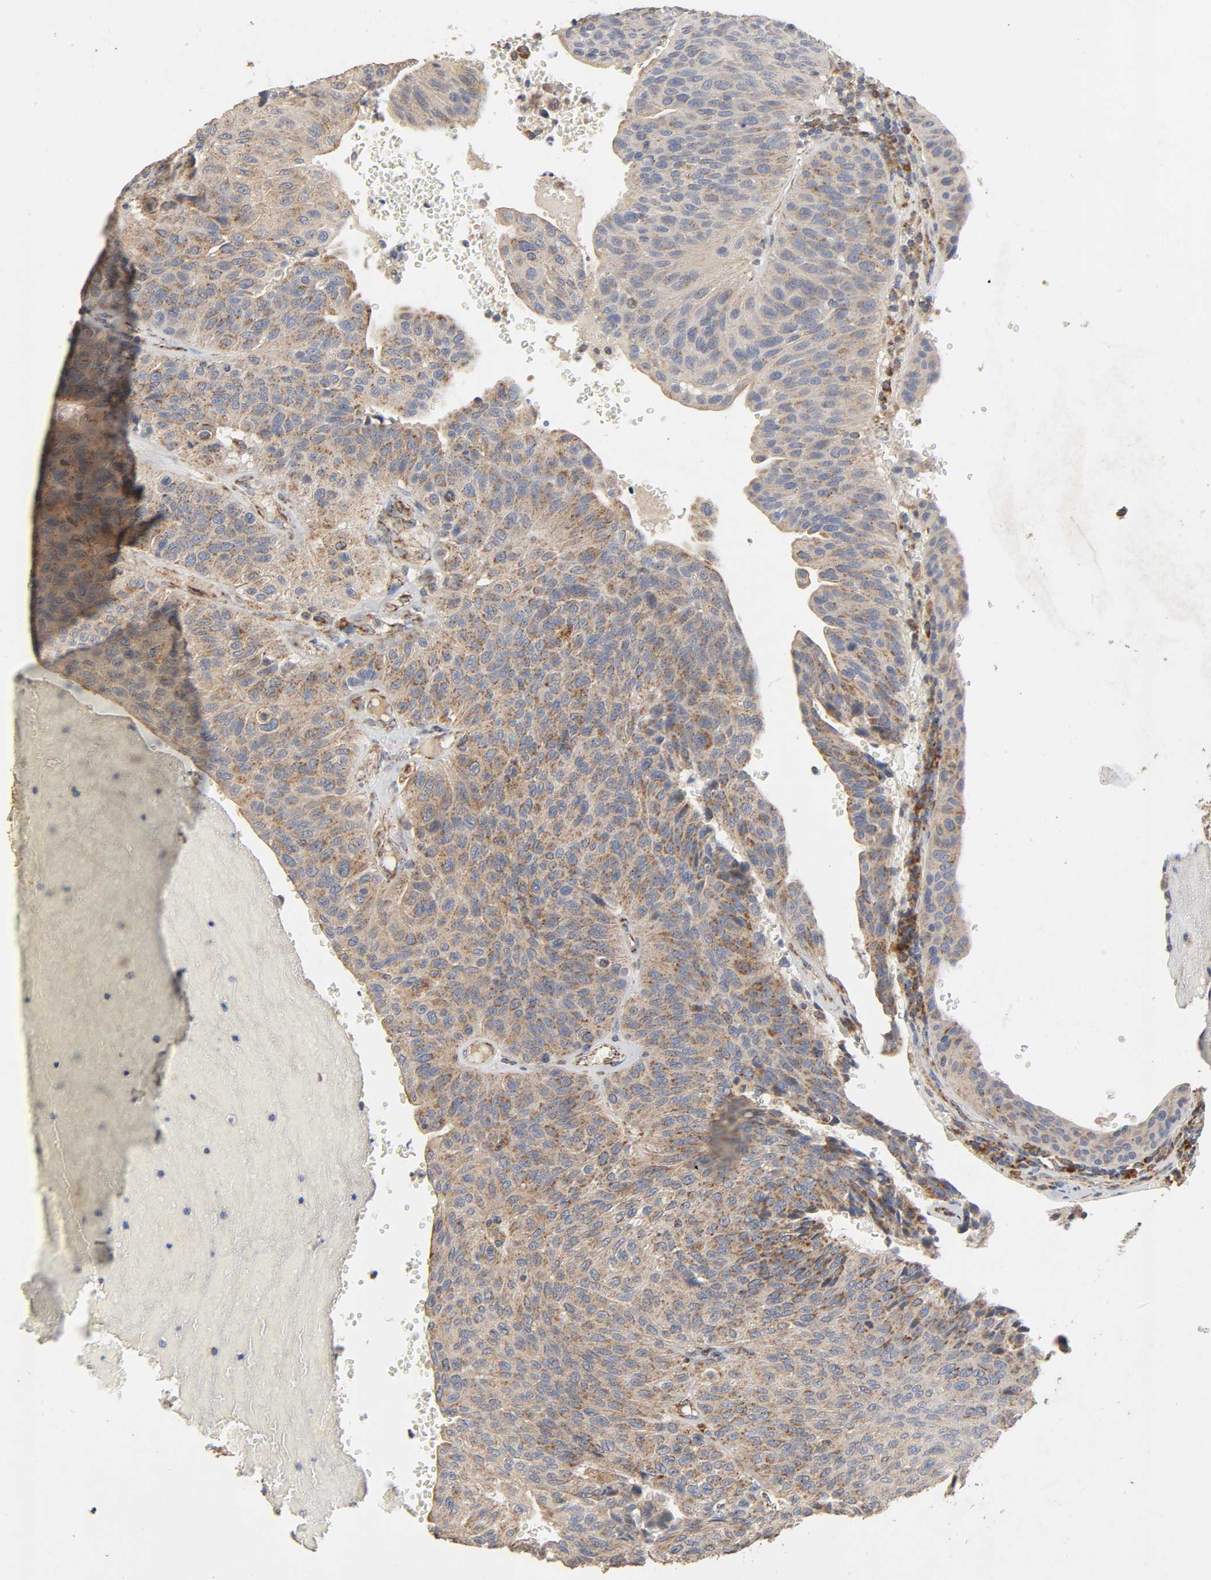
{"staining": {"intensity": "moderate", "quantity": ">75%", "location": "cytoplasmic/membranous"}, "tissue": "urothelial cancer", "cell_type": "Tumor cells", "image_type": "cancer", "snomed": [{"axis": "morphology", "description": "Urothelial carcinoma, High grade"}, {"axis": "topography", "description": "Urinary bladder"}], "caption": "High-power microscopy captured an IHC image of urothelial cancer, revealing moderate cytoplasmic/membranous staining in approximately >75% of tumor cells.", "gene": "NDUFS3", "patient": {"sex": "male", "age": 66}}